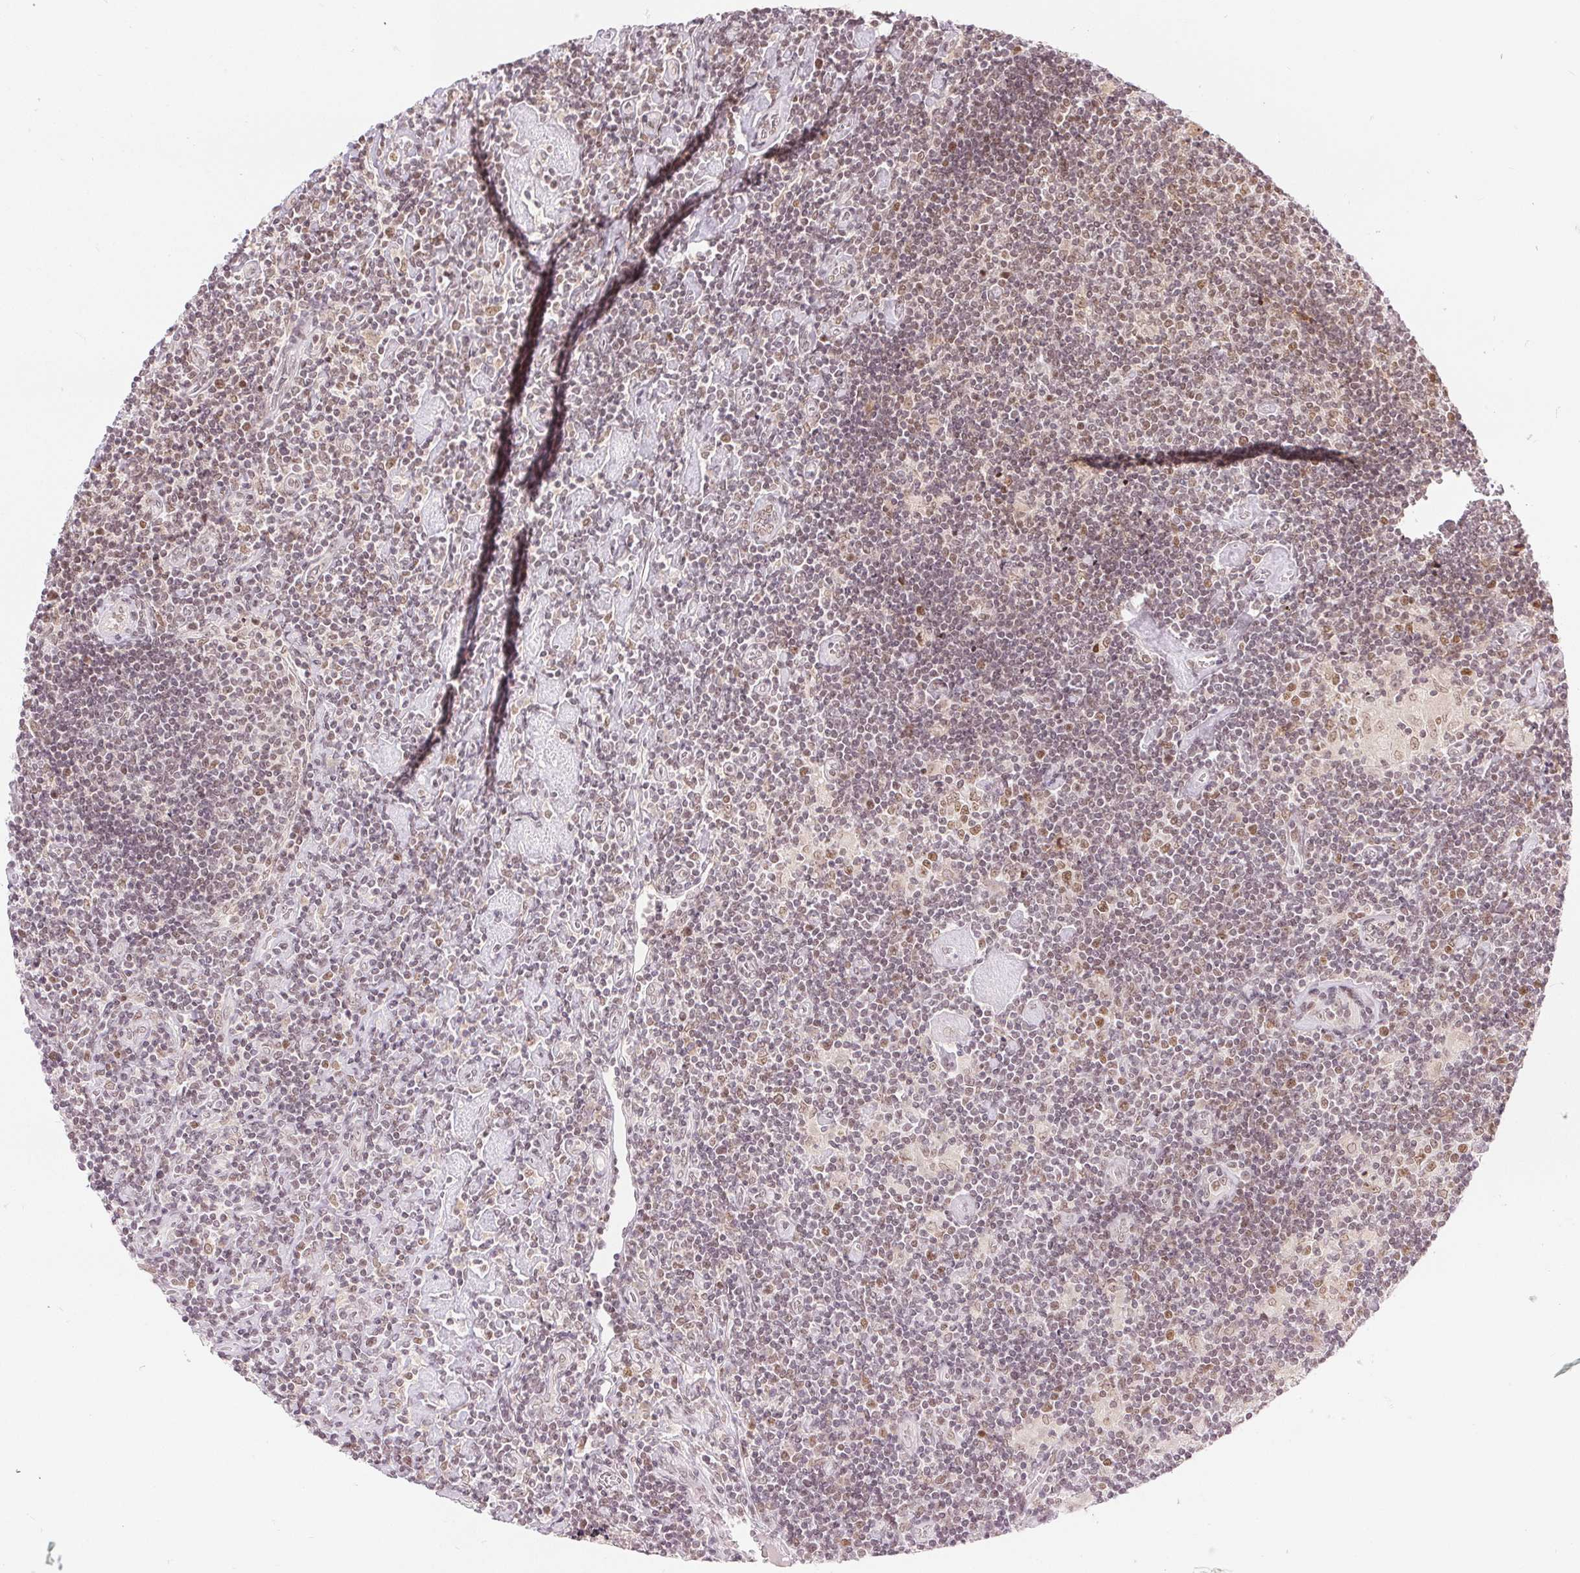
{"staining": {"intensity": "moderate", "quantity": ">75%", "location": "nuclear"}, "tissue": "lymphoma", "cell_type": "Tumor cells", "image_type": "cancer", "snomed": [{"axis": "morphology", "description": "Hodgkin's disease, NOS"}, {"axis": "topography", "description": "Lymph node"}], "caption": "Immunohistochemical staining of Hodgkin's disease exhibits medium levels of moderate nuclear protein positivity in approximately >75% of tumor cells.", "gene": "DEK", "patient": {"sex": "male", "age": 40}}